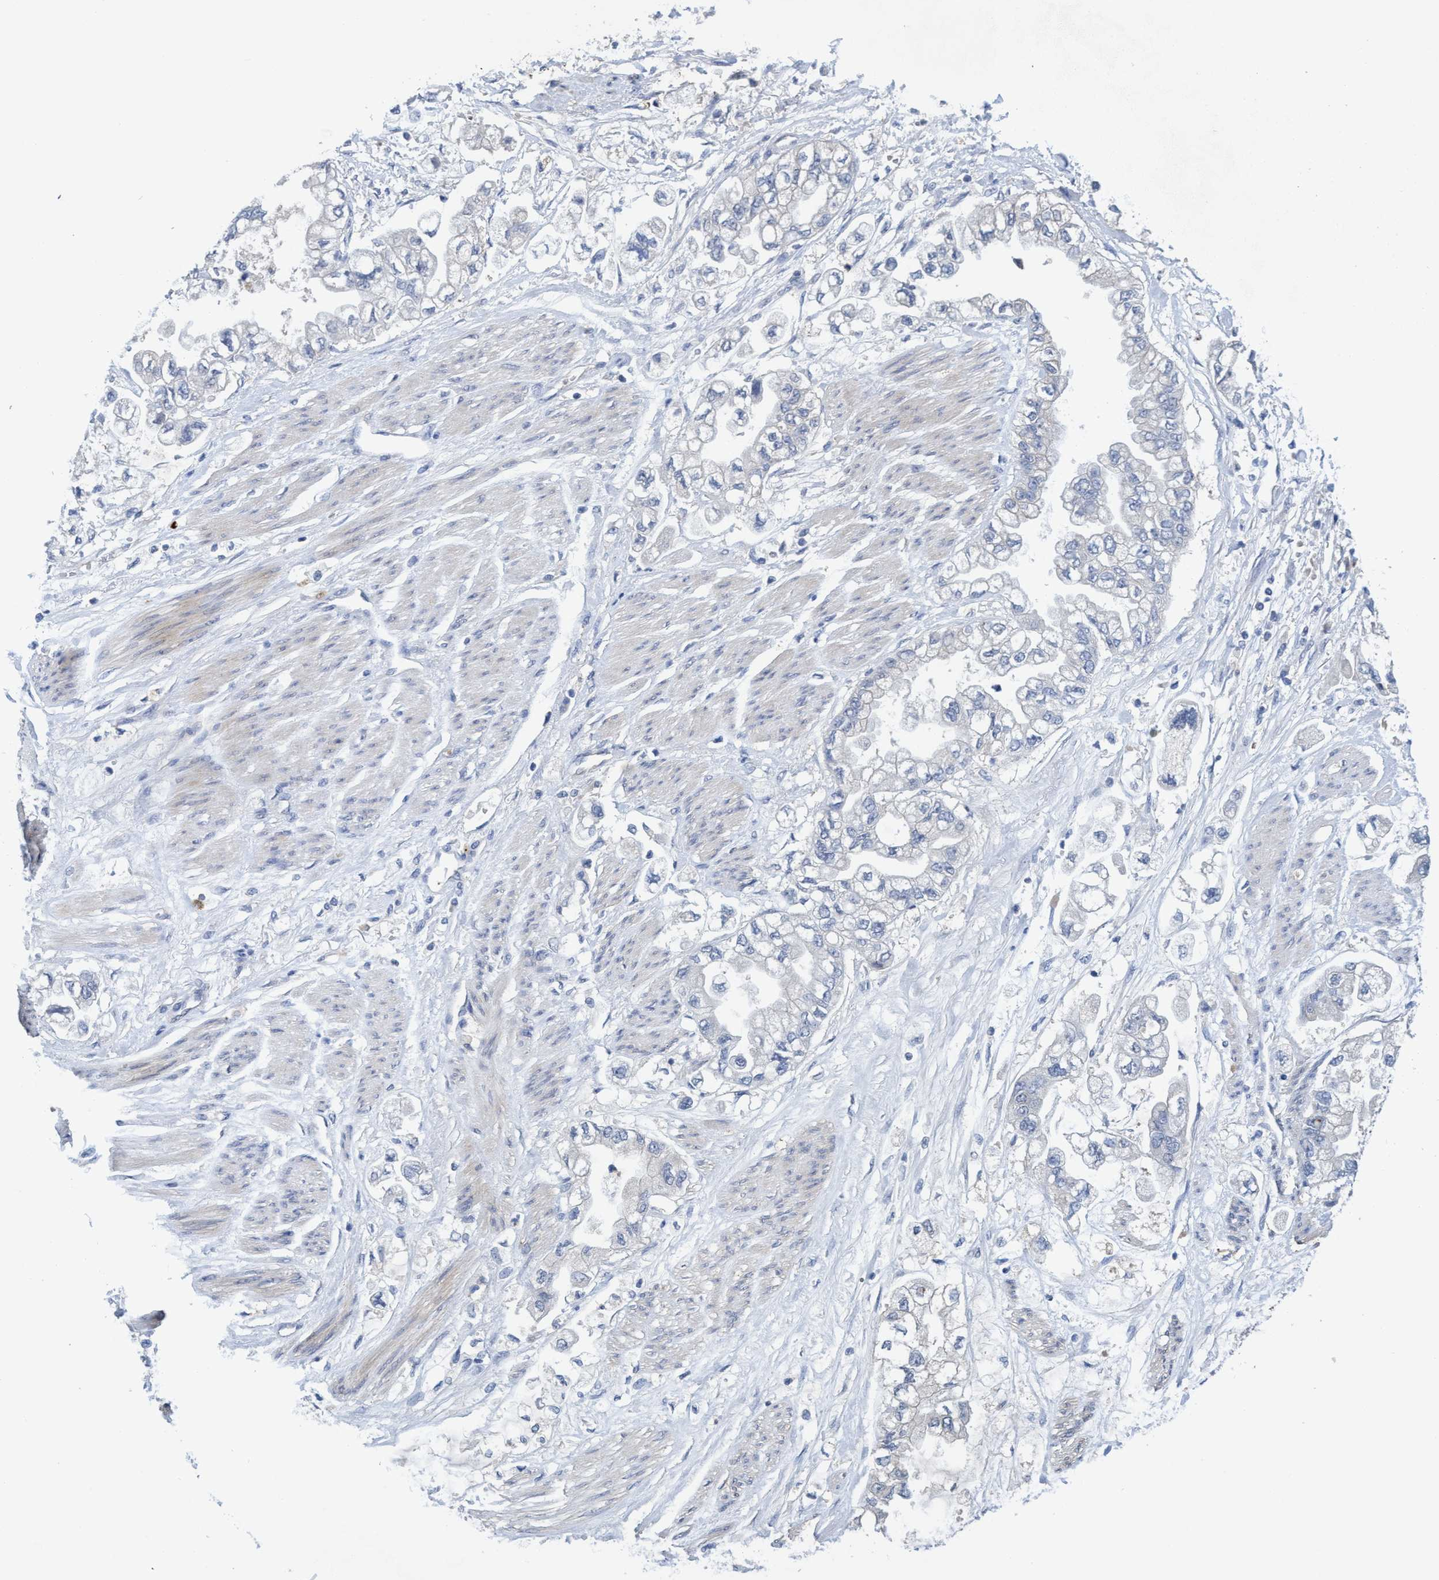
{"staining": {"intensity": "negative", "quantity": "none", "location": "none"}, "tissue": "stomach cancer", "cell_type": "Tumor cells", "image_type": "cancer", "snomed": [{"axis": "morphology", "description": "Normal tissue, NOS"}, {"axis": "morphology", "description": "Adenocarcinoma, NOS"}, {"axis": "topography", "description": "Stomach"}], "caption": "Protein analysis of adenocarcinoma (stomach) displays no significant expression in tumor cells.", "gene": "SEMA4D", "patient": {"sex": "male", "age": 62}}